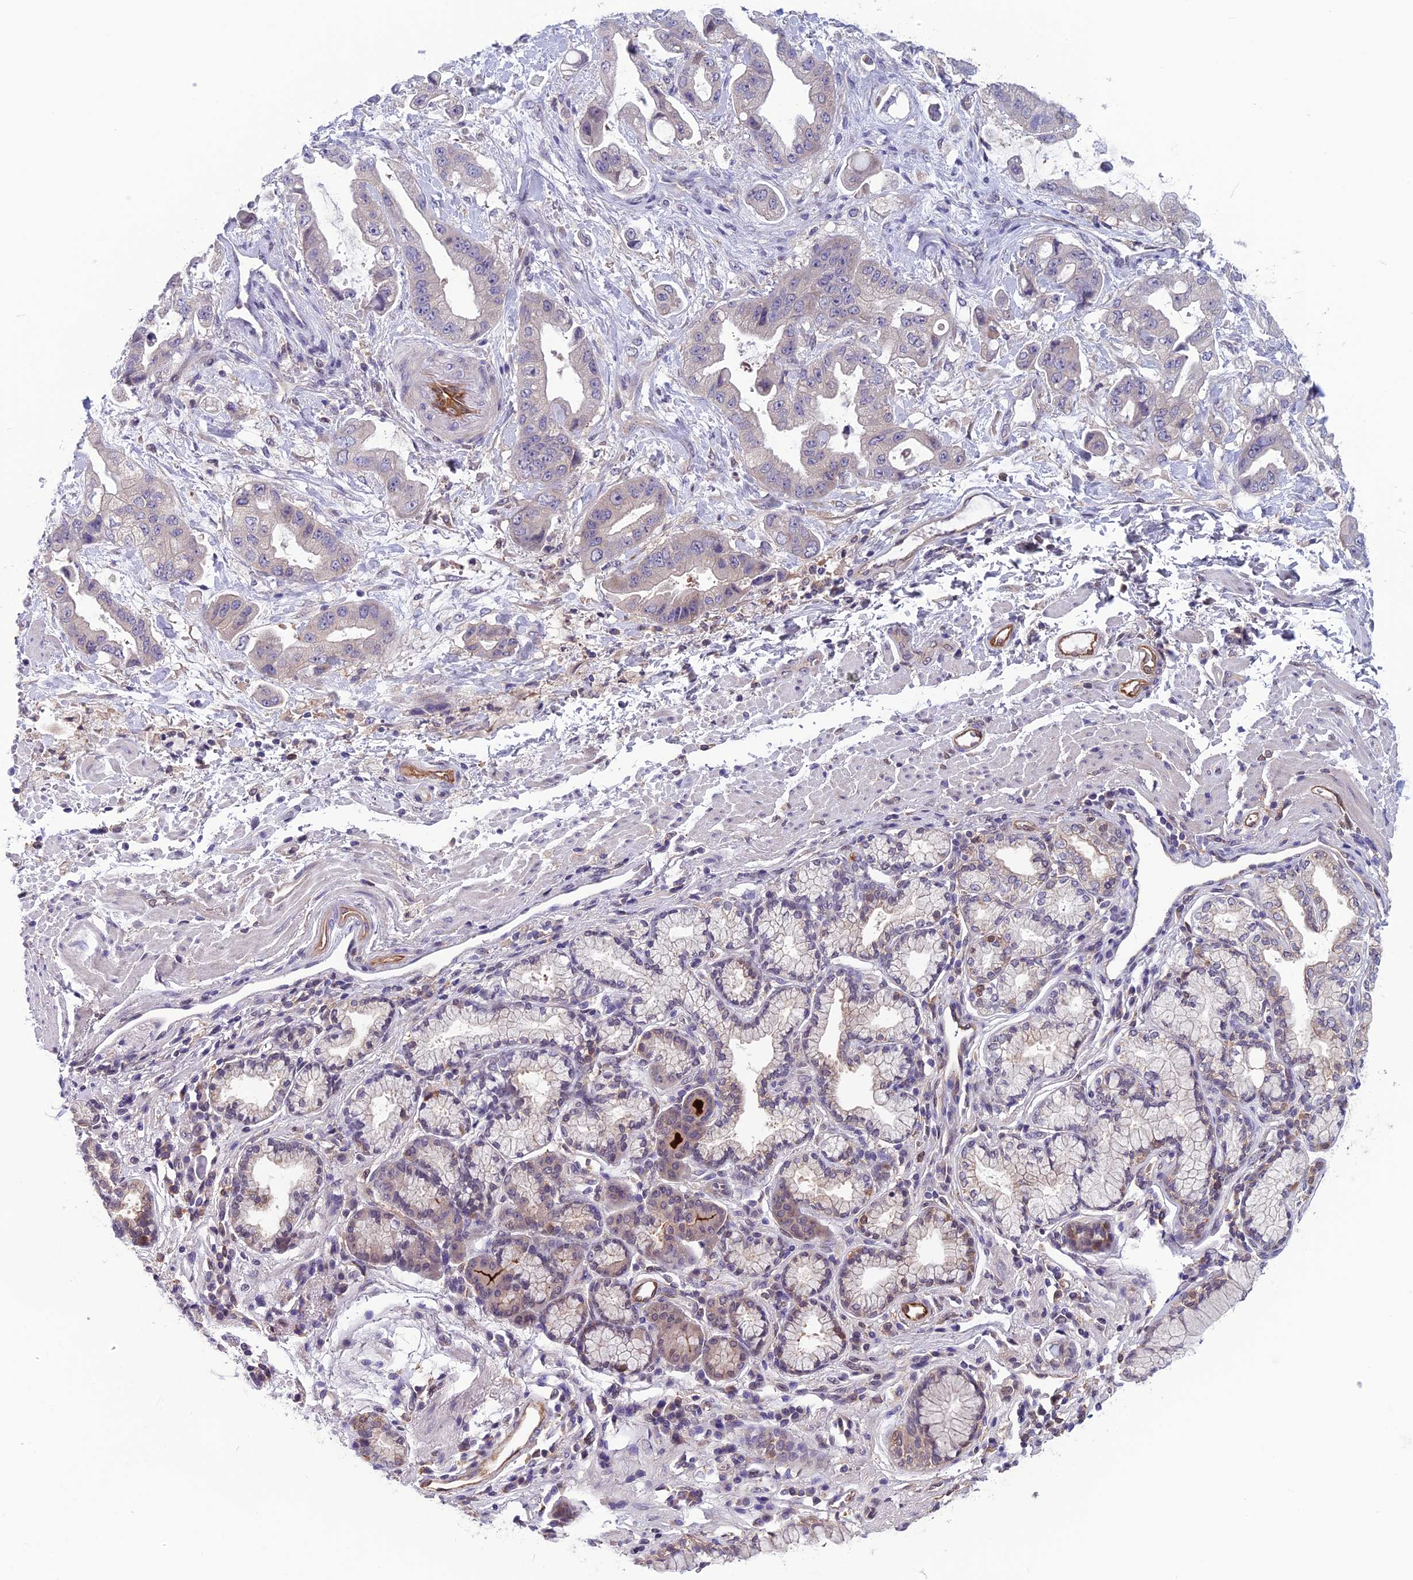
{"staining": {"intensity": "negative", "quantity": "none", "location": "none"}, "tissue": "stomach cancer", "cell_type": "Tumor cells", "image_type": "cancer", "snomed": [{"axis": "morphology", "description": "Adenocarcinoma, NOS"}, {"axis": "topography", "description": "Stomach"}], "caption": "High magnification brightfield microscopy of stomach cancer (adenocarcinoma) stained with DAB (3,3'-diaminobenzidine) (brown) and counterstained with hematoxylin (blue): tumor cells show no significant positivity.", "gene": "MAST2", "patient": {"sex": "male", "age": 62}}